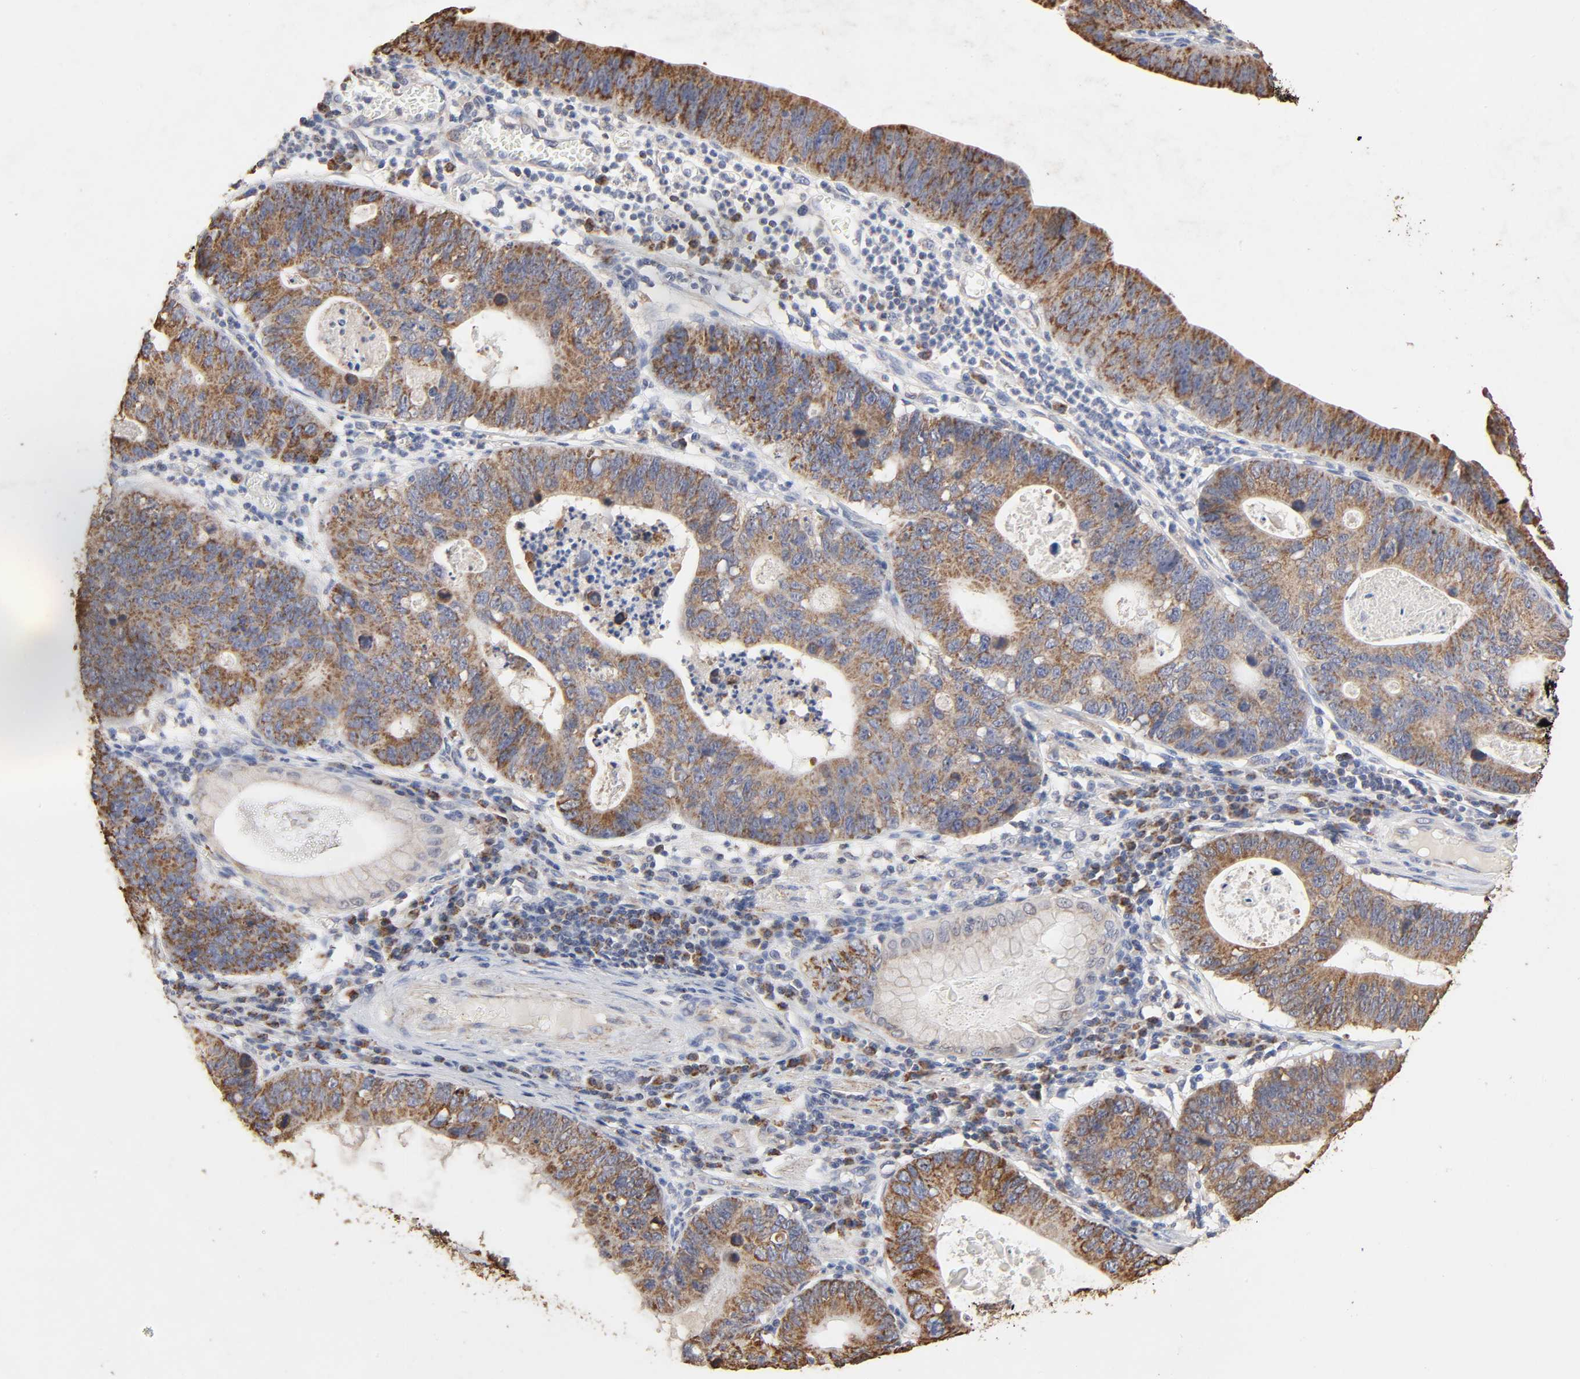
{"staining": {"intensity": "moderate", "quantity": ">75%", "location": "cytoplasmic/membranous"}, "tissue": "stomach cancer", "cell_type": "Tumor cells", "image_type": "cancer", "snomed": [{"axis": "morphology", "description": "Adenocarcinoma, NOS"}, {"axis": "topography", "description": "Stomach"}], "caption": "An immunohistochemistry (IHC) micrograph of tumor tissue is shown. Protein staining in brown highlights moderate cytoplasmic/membranous positivity in adenocarcinoma (stomach) within tumor cells.", "gene": "CYCS", "patient": {"sex": "male", "age": 59}}